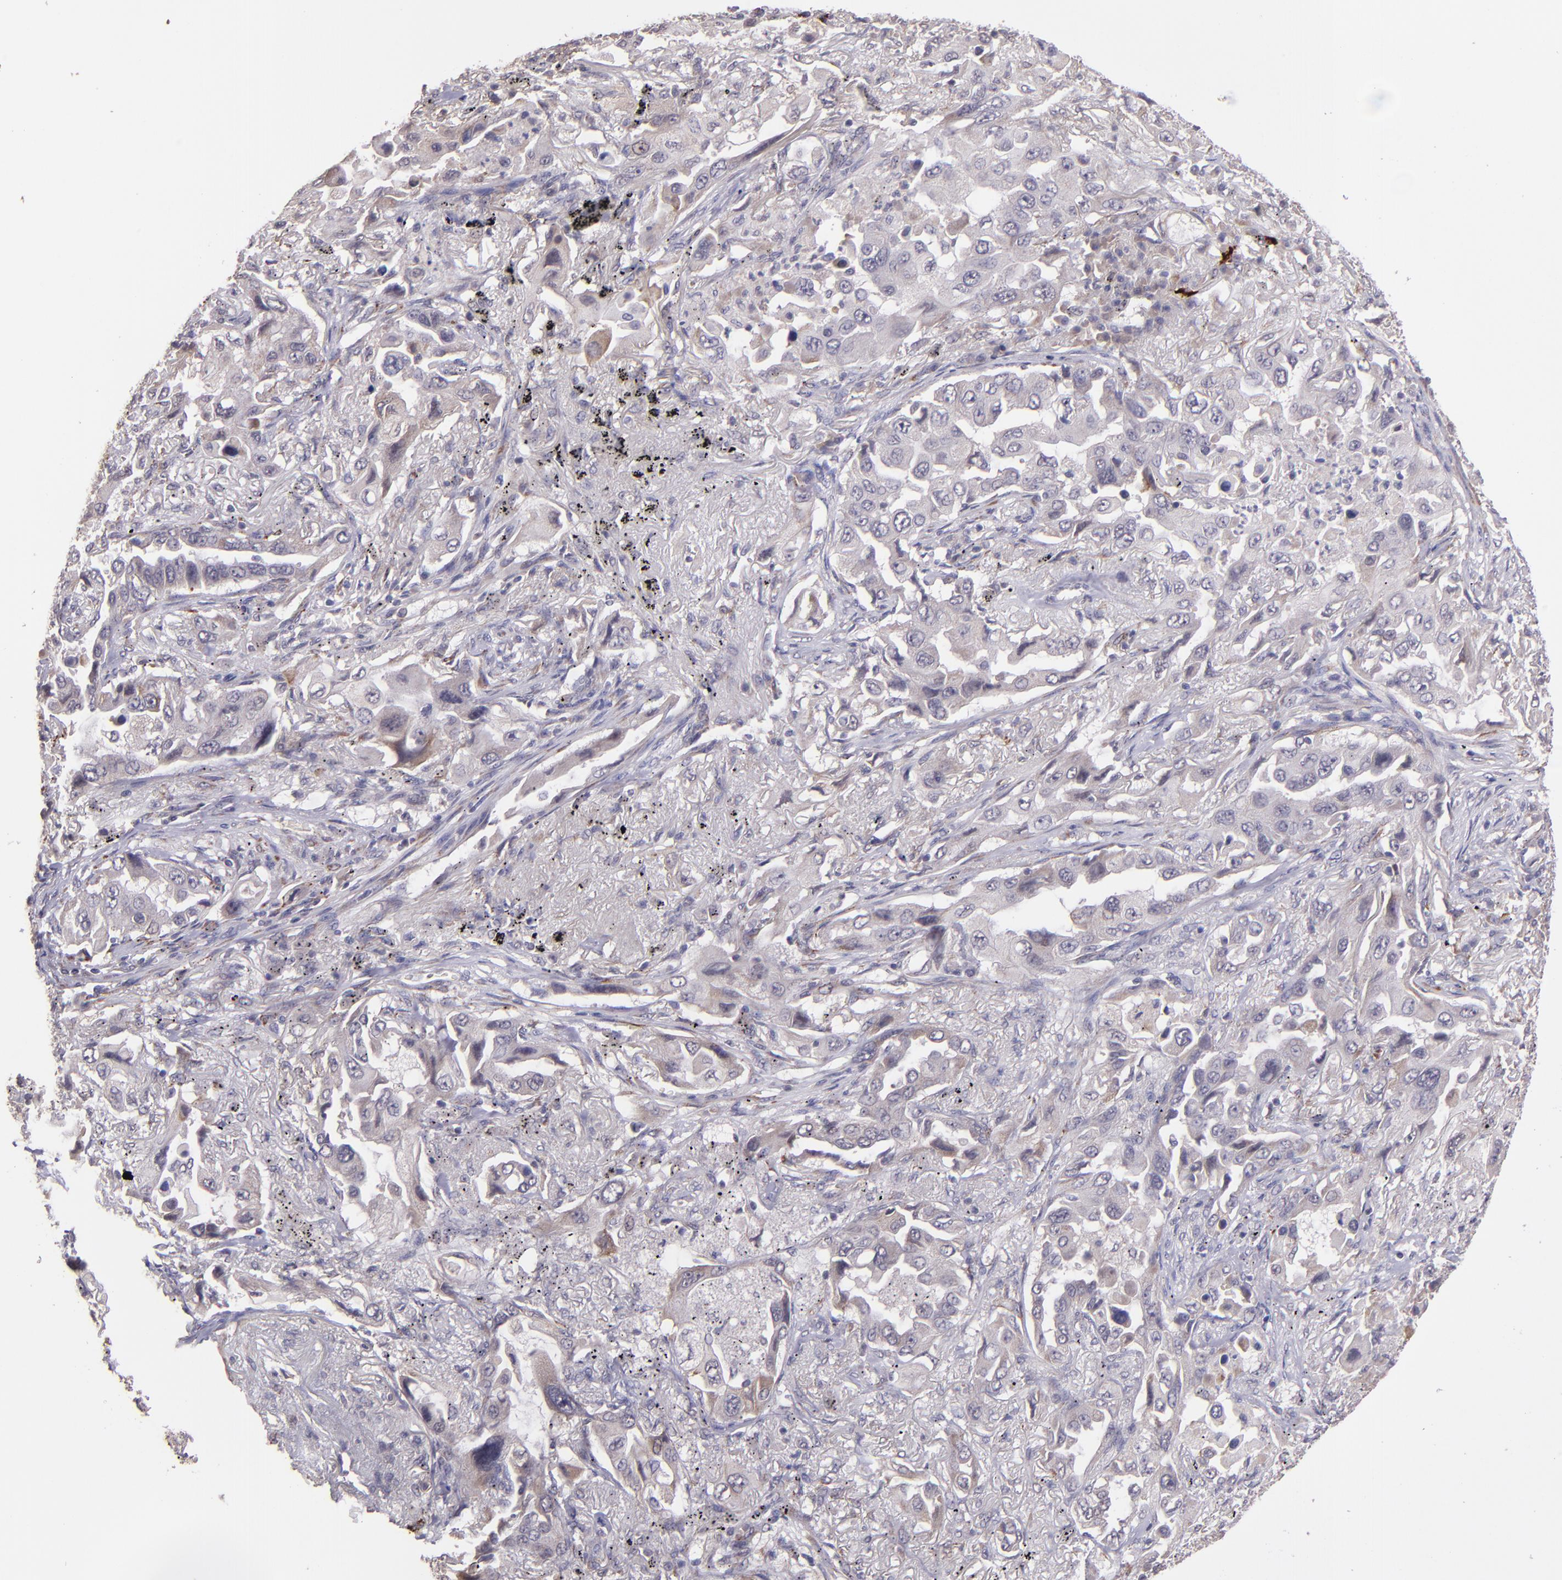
{"staining": {"intensity": "weak", "quantity": "25%-75%", "location": "cytoplasmic/membranous"}, "tissue": "lung cancer", "cell_type": "Tumor cells", "image_type": "cancer", "snomed": [{"axis": "morphology", "description": "Adenocarcinoma, NOS"}, {"axis": "topography", "description": "Lung"}], "caption": "Protein staining by immunohistochemistry exhibits weak cytoplasmic/membranous positivity in approximately 25%-75% of tumor cells in lung adenocarcinoma.", "gene": "TAF7L", "patient": {"sex": "female", "age": 65}}